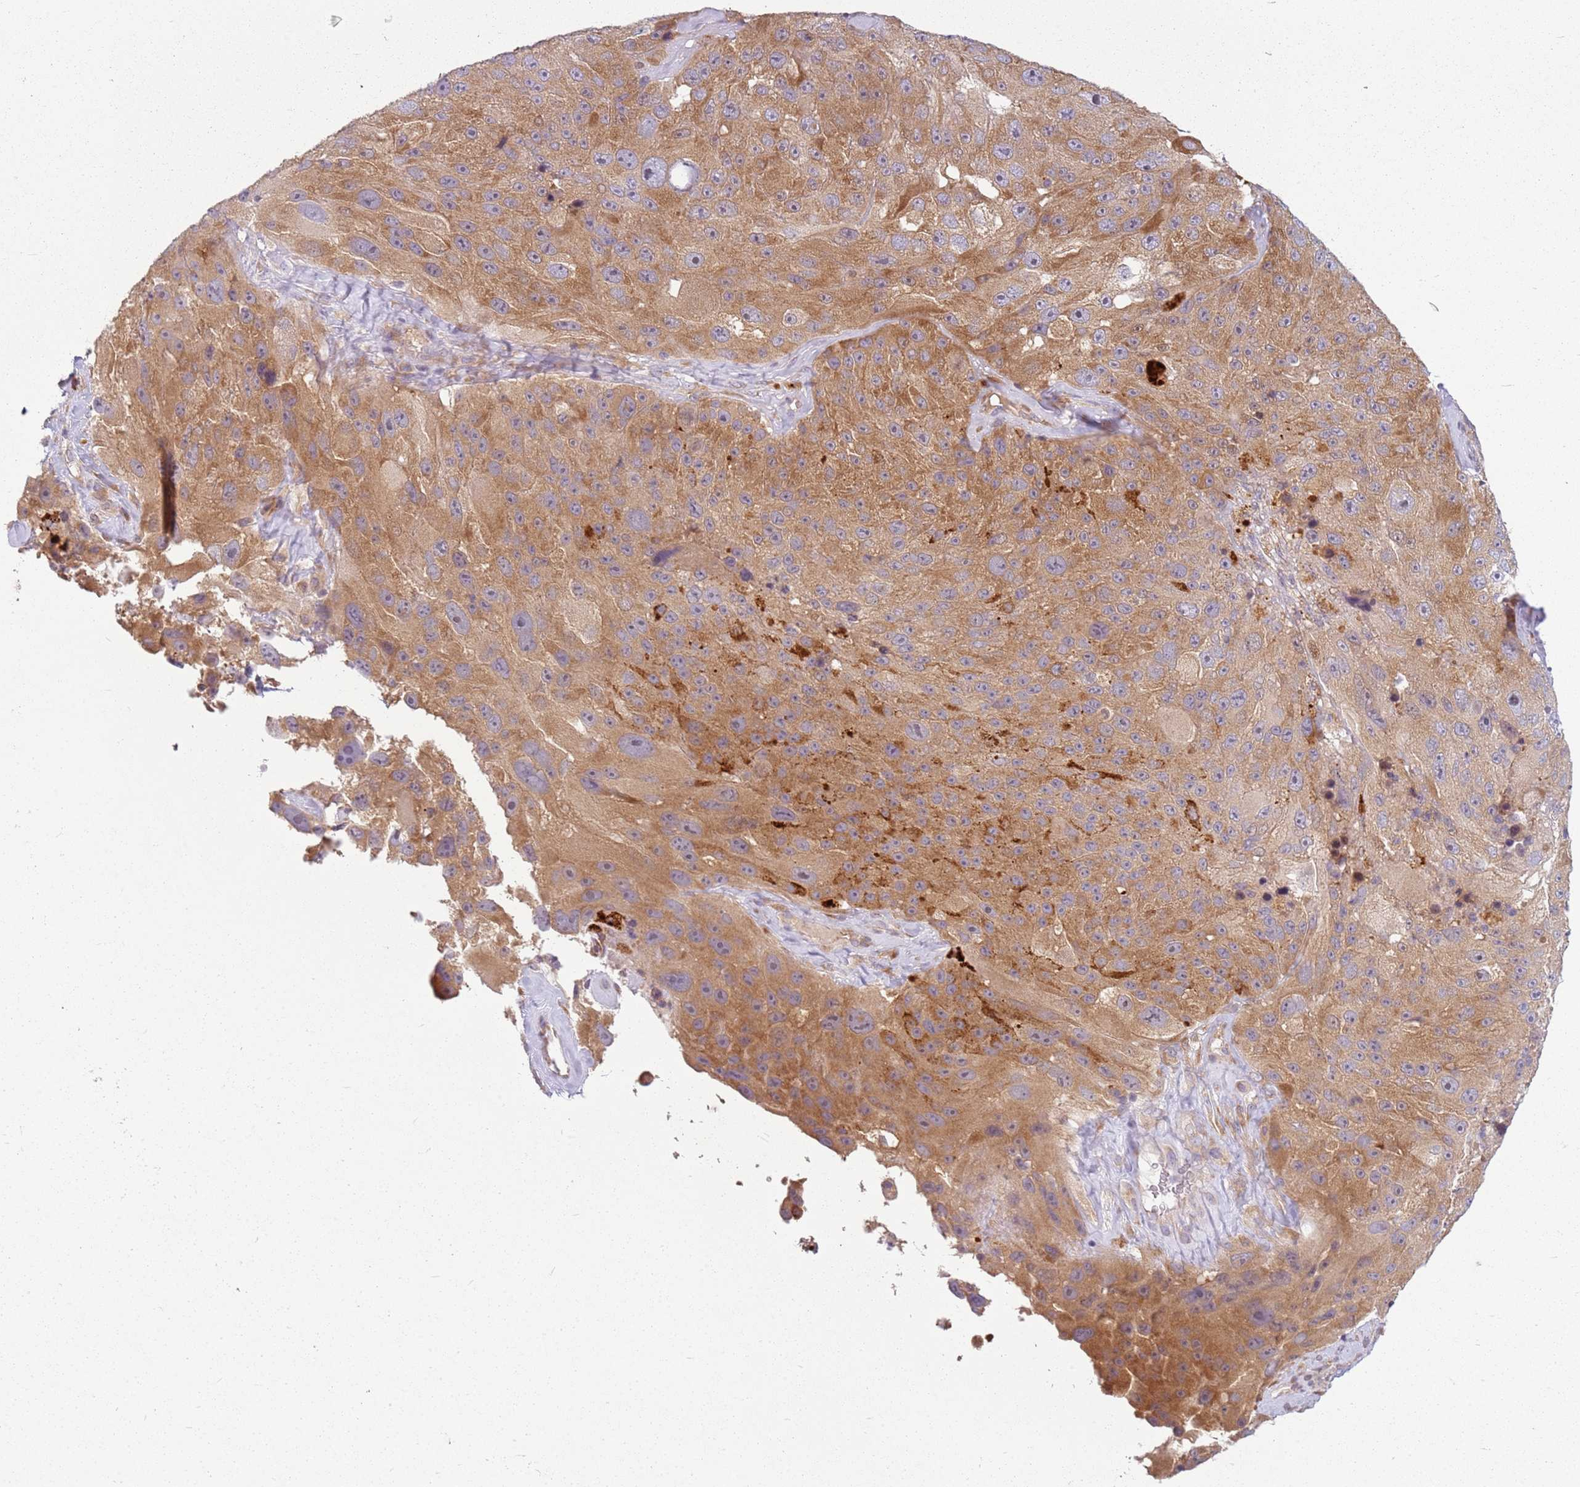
{"staining": {"intensity": "moderate", "quantity": "25%-75%", "location": "cytoplasmic/membranous"}, "tissue": "melanoma", "cell_type": "Tumor cells", "image_type": "cancer", "snomed": [{"axis": "morphology", "description": "Malignant melanoma, Metastatic site"}, {"axis": "topography", "description": "Lymph node"}], "caption": "Protein expression analysis of human melanoma reveals moderate cytoplasmic/membranous expression in about 25%-75% of tumor cells.", "gene": "RPS28", "patient": {"sex": "male", "age": 62}}